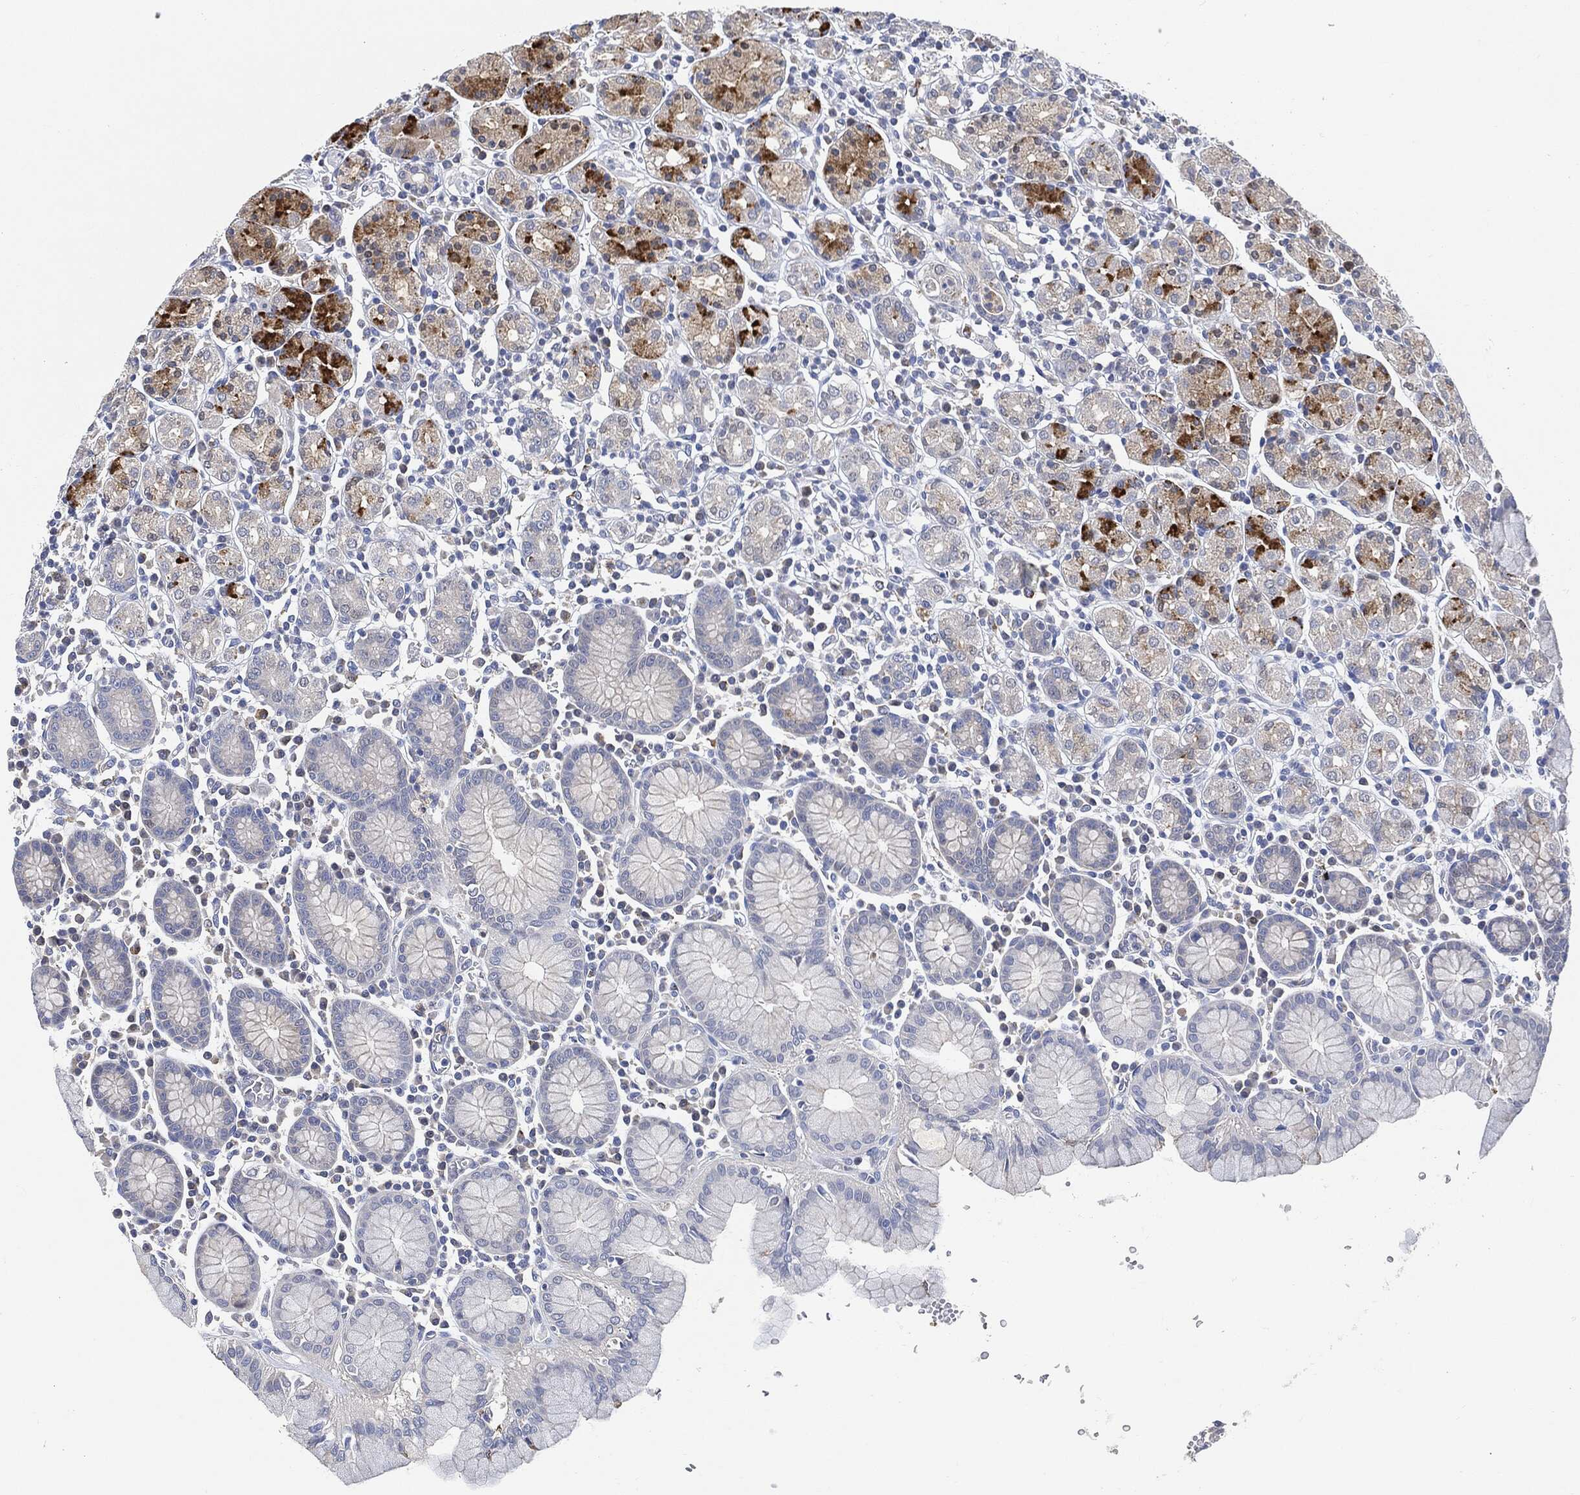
{"staining": {"intensity": "strong", "quantity": "<25%", "location": "cytoplasmic/membranous"}, "tissue": "stomach", "cell_type": "Glandular cells", "image_type": "normal", "snomed": [{"axis": "morphology", "description": "Normal tissue, NOS"}, {"axis": "topography", "description": "Stomach, upper"}, {"axis": "topography", "description": "Stomach"}], "caption": "Human stomach stained with a brown dye shows strong cytoplasmic/membranous positive positivity in approximately <25% of glandular cells.", "gene": "VSIG4", "patient": {"sex": "male", "age": 62}}